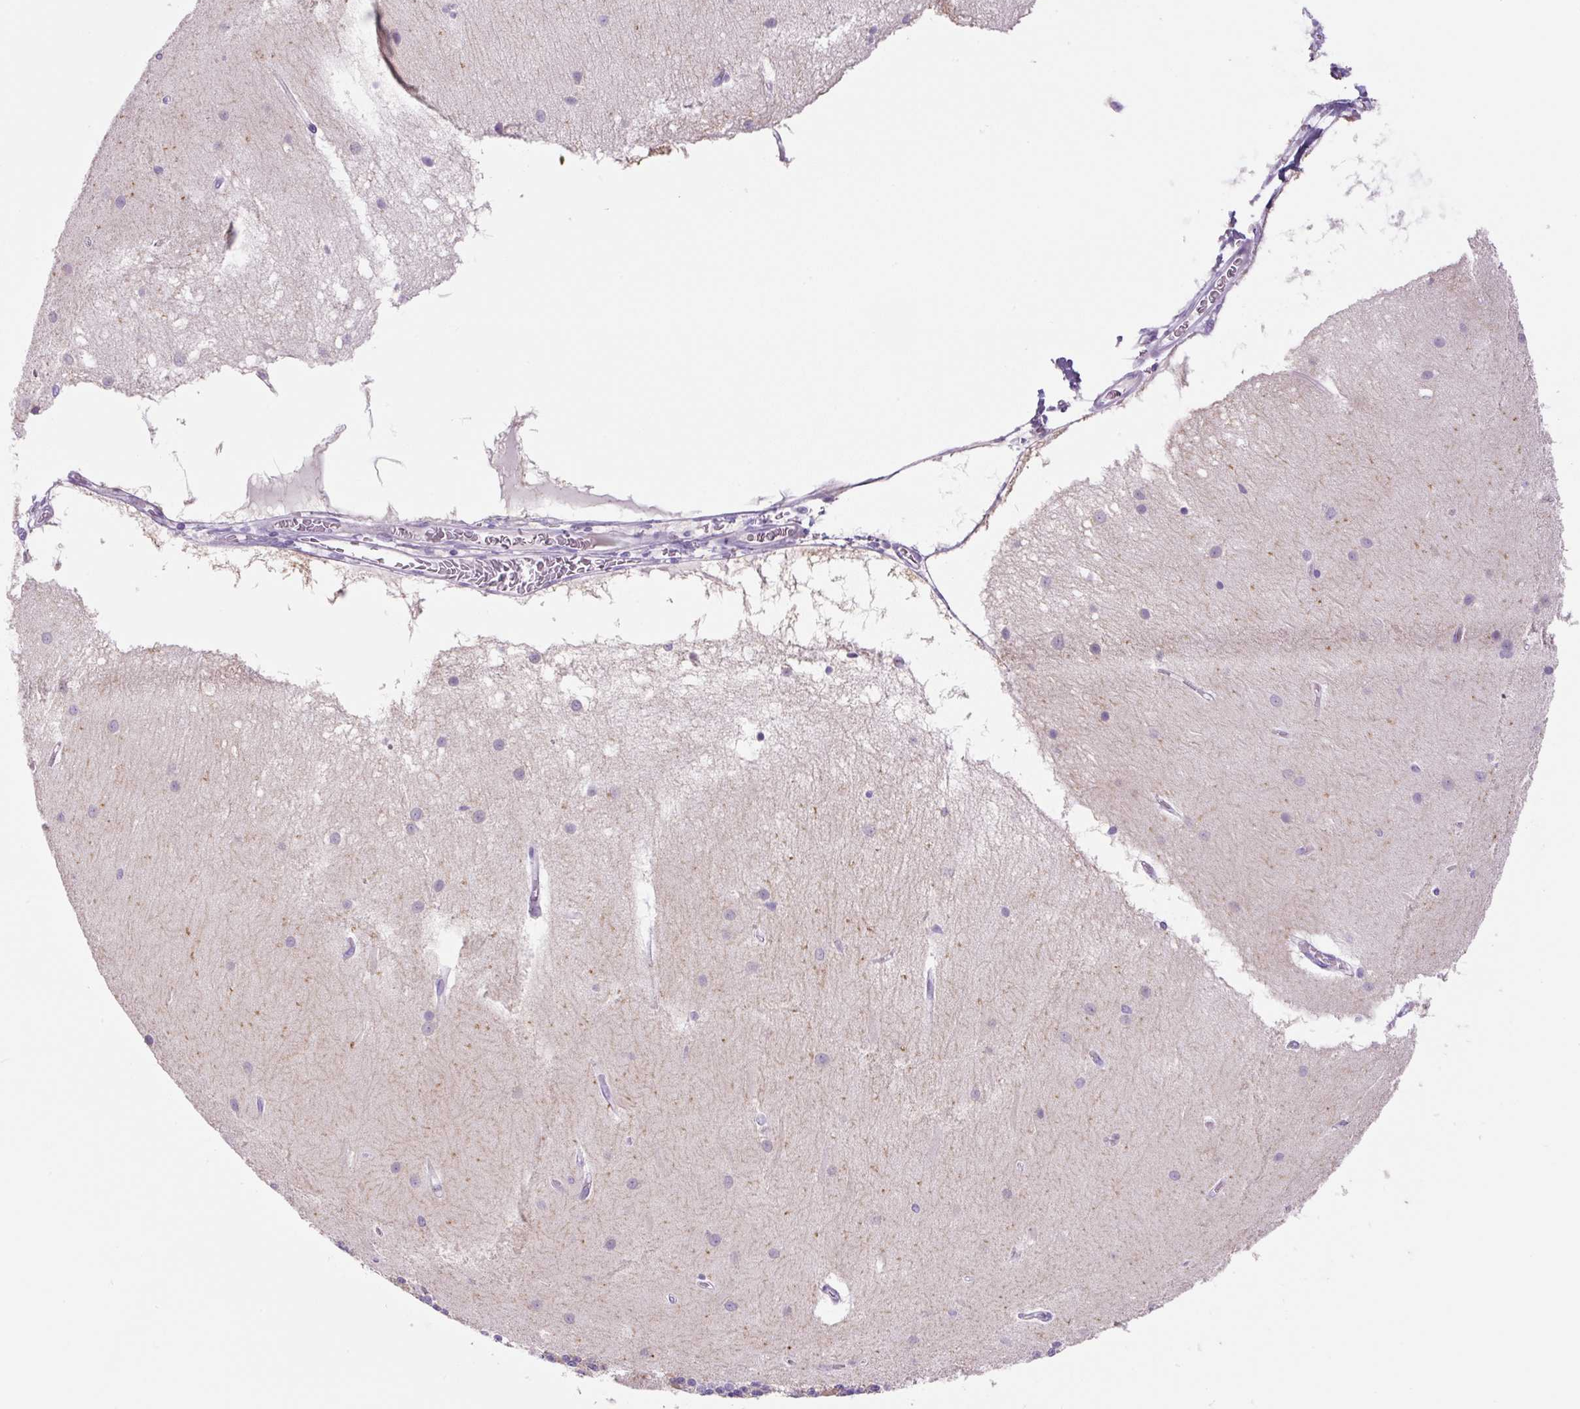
{"staining": {"intensity": "moderate", "quantity": "<25%", "location": "cytoplasmic/membranous"}, "tissue": "cerebellum", "cell_type": "Cells in granular layer", "image_type": "normal", "snomed": [{"axis": "morphology", "description": "Normal tissue, NOS"}, {"axis": "topography", "description": "Cerebellum"}], "caption": "Human cerebellum stained with a protein marker displays moderate staining in cells in granular layer.", "gene": "PRRT1", "patient": {"sex": "female", "age": 54}}